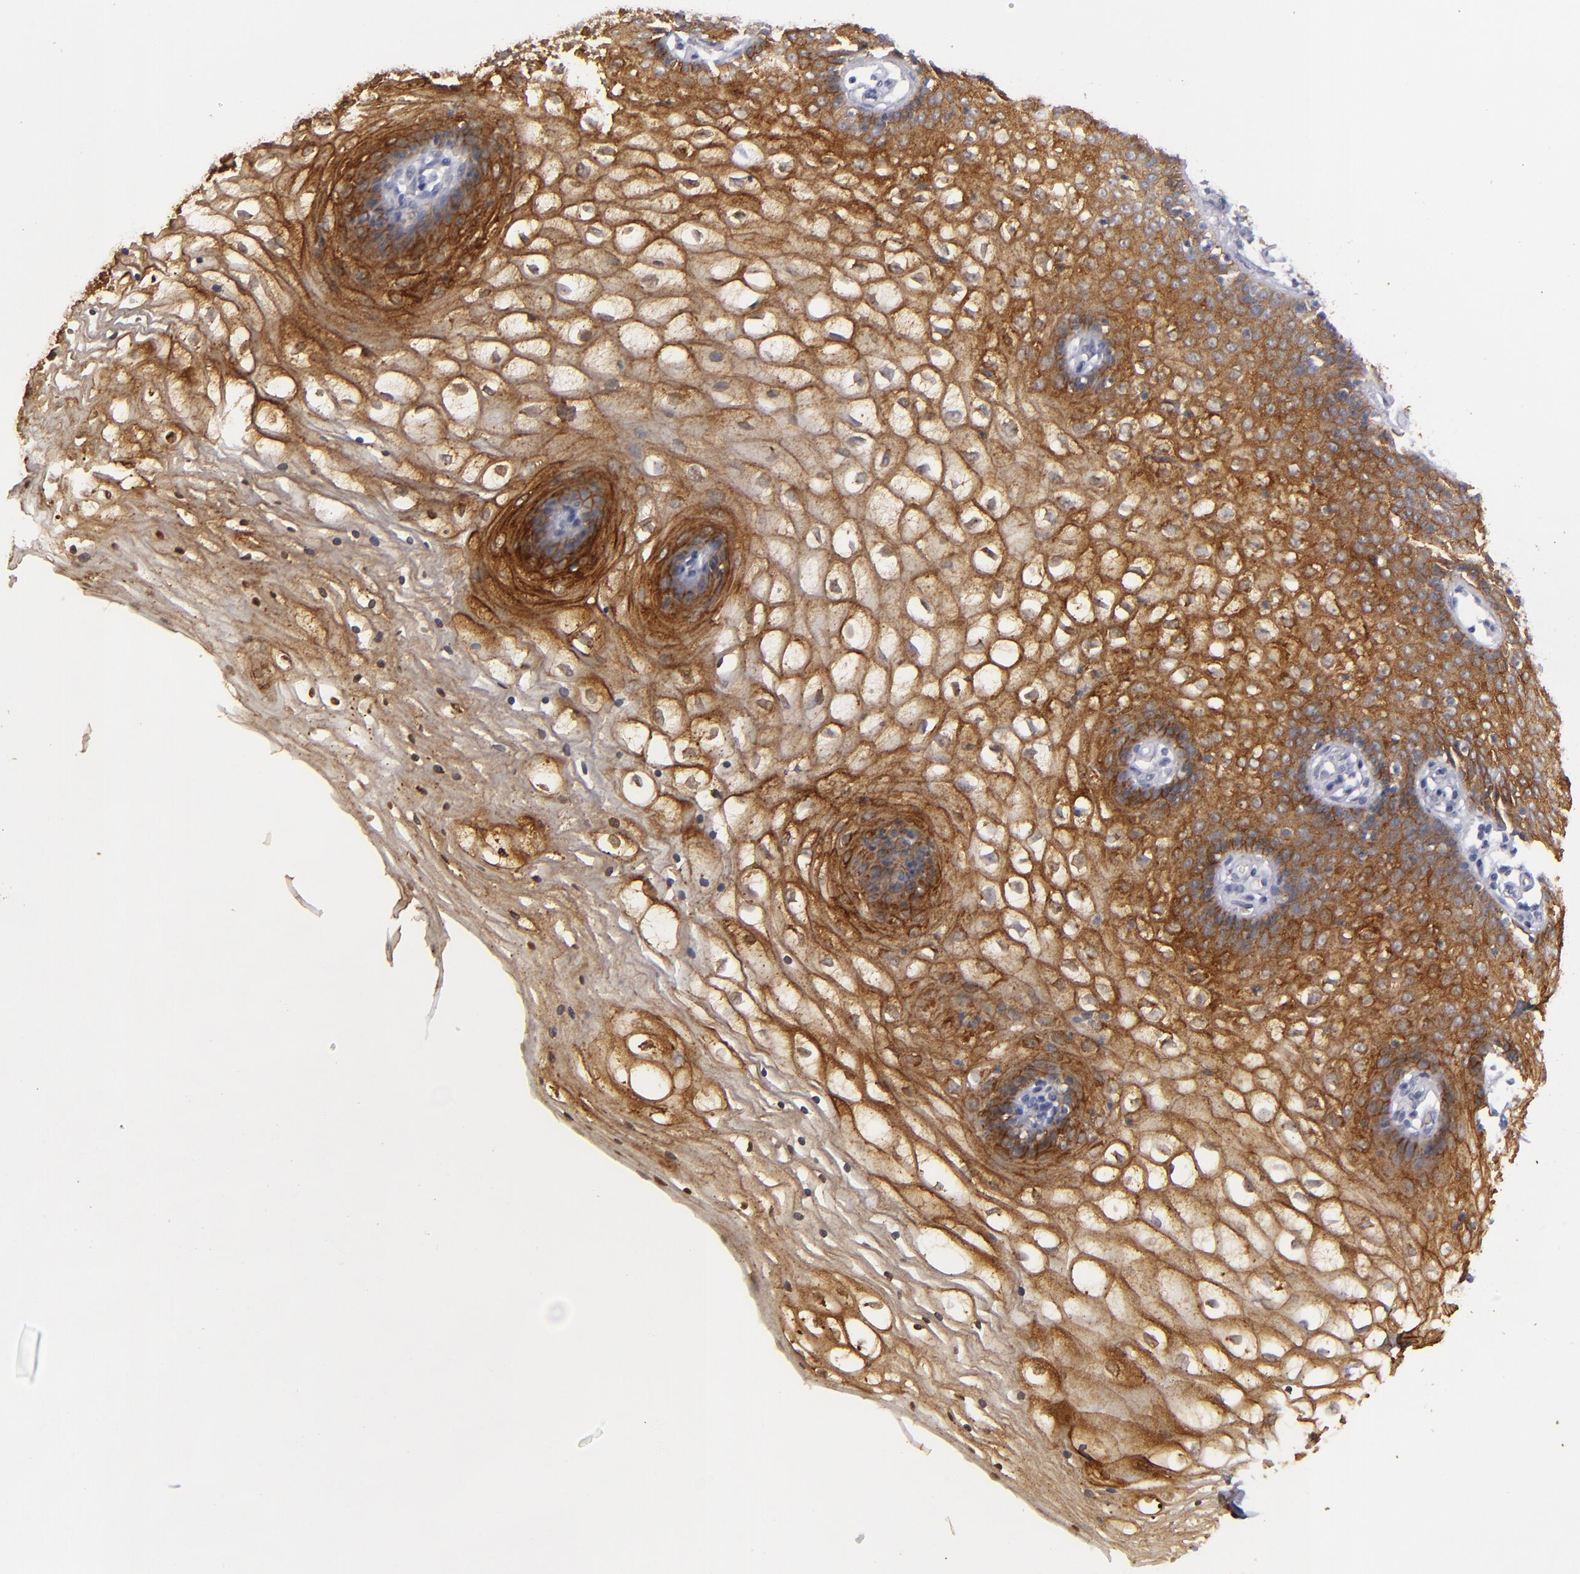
{"staining": {"intensity": "strong", "quantity": ">75%", "location": "cytoplasmic/membranous"}, "tissue": "vagina", "cell_type": "Squamous epithelial cells", "image_type": "normal", "snomed": [{"axis": "morphology", "description": "Normal tissue, NOS"}, {"axis": "topography", "description": "Vagina"}], "caption": "Squamous epithelial cells demonstrate strong cytoplasmic/membranous expression in approximately >75% of cells in normal vagina.", "gene": "JUP", "patient": {"sex": "female", "age": 34}}